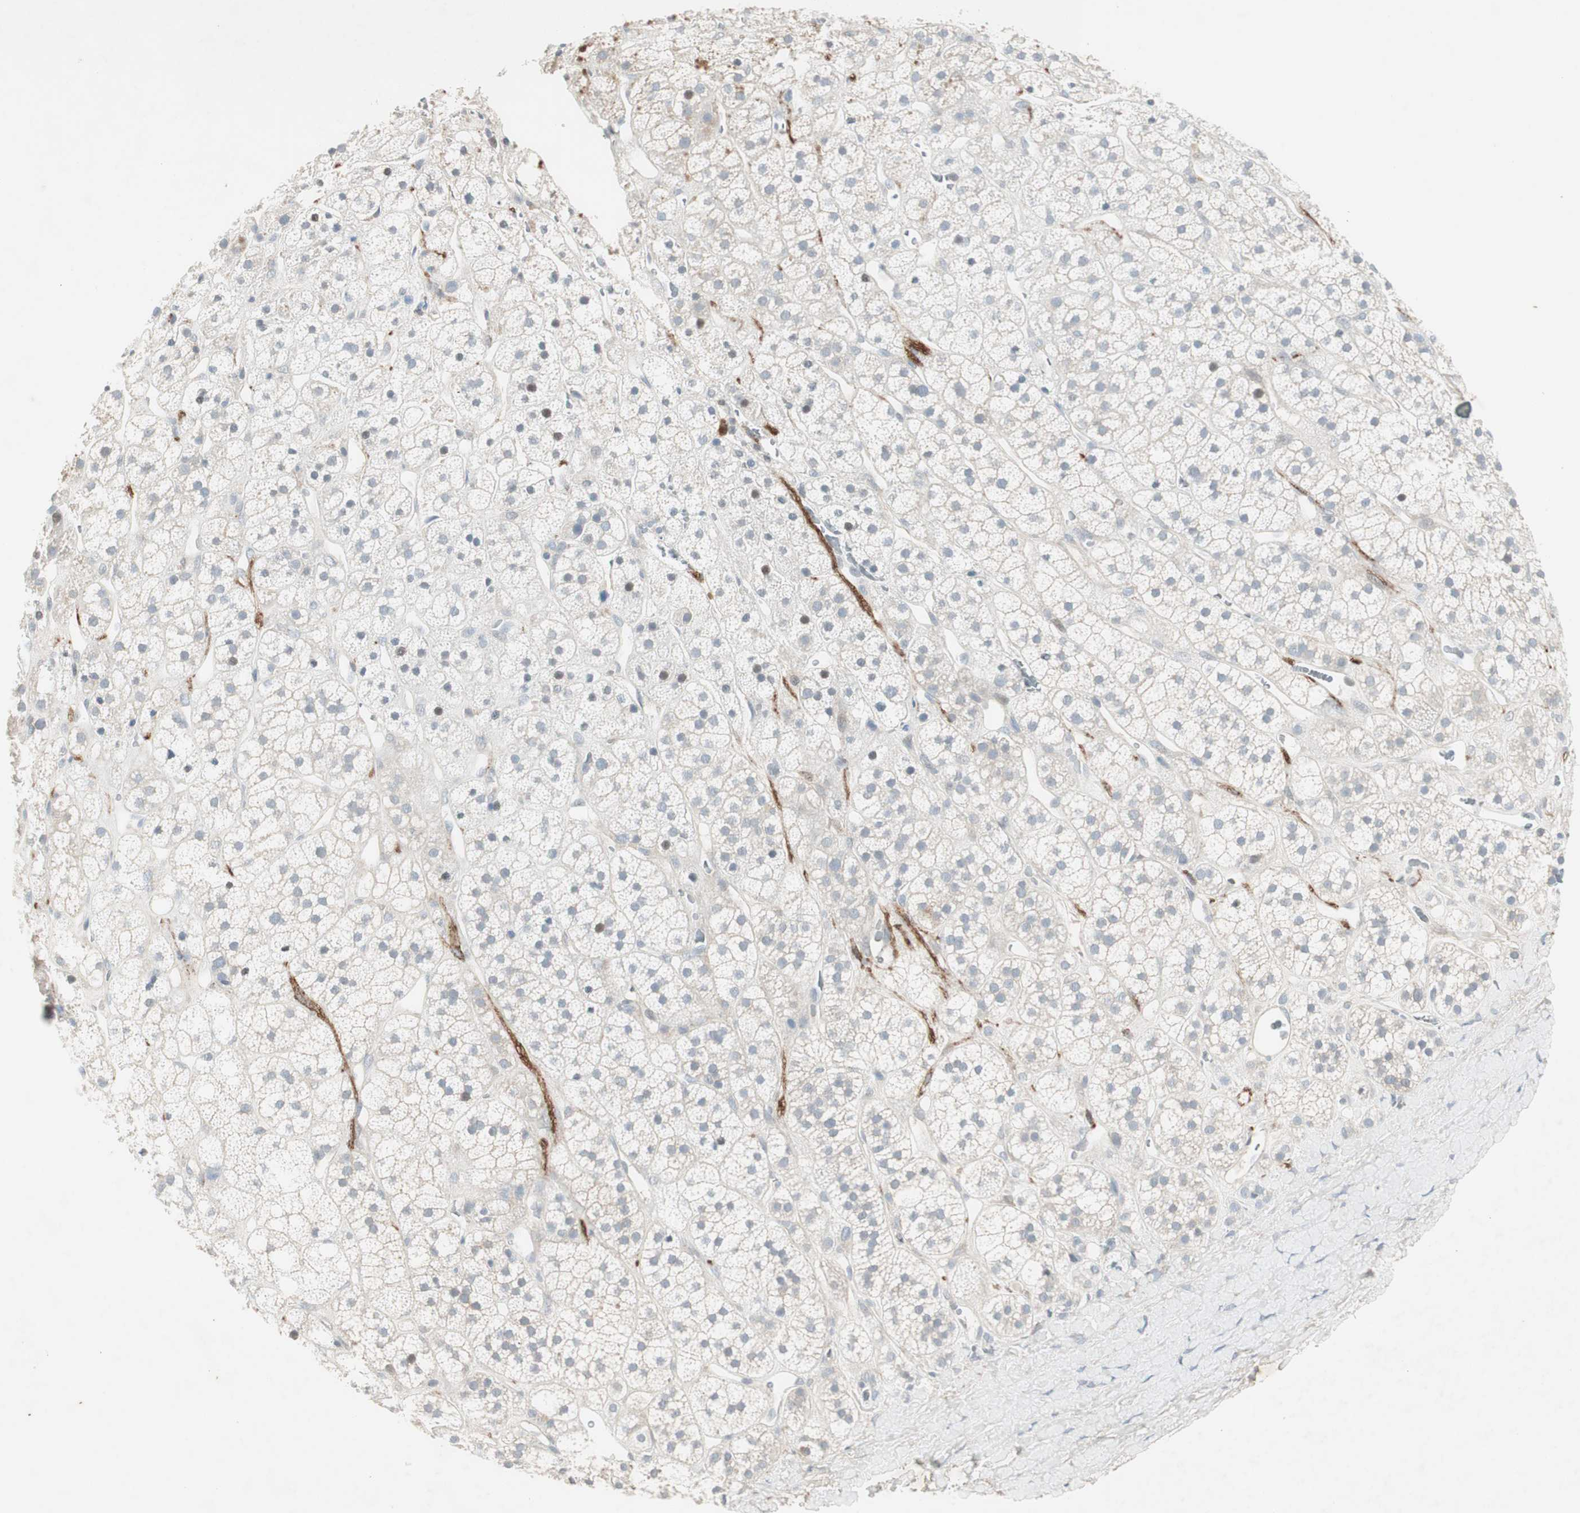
{"staining": {"intensity": "weak", "quantity": "25%-75%", "location": "cytoplasmic/membranous"}, "tissue": "adrenal gland", "cell_type": "Glandular cells", "image_type": "normal", "snomed": [{"axis": "morphology", "description": "Normal tissue, NOS"}, {"axis": "topography", "description": "Adrenal gland"}], "caption": "IHC histopathology image of benign adrenal gland stained for a protein (brown), which shows low levels of weak cytoplasmic/membranous positivity in approximately 25%-75% of glandular cells.", "gene": "MAPRE3", "patient": {"sex": "male", "age": 56}}